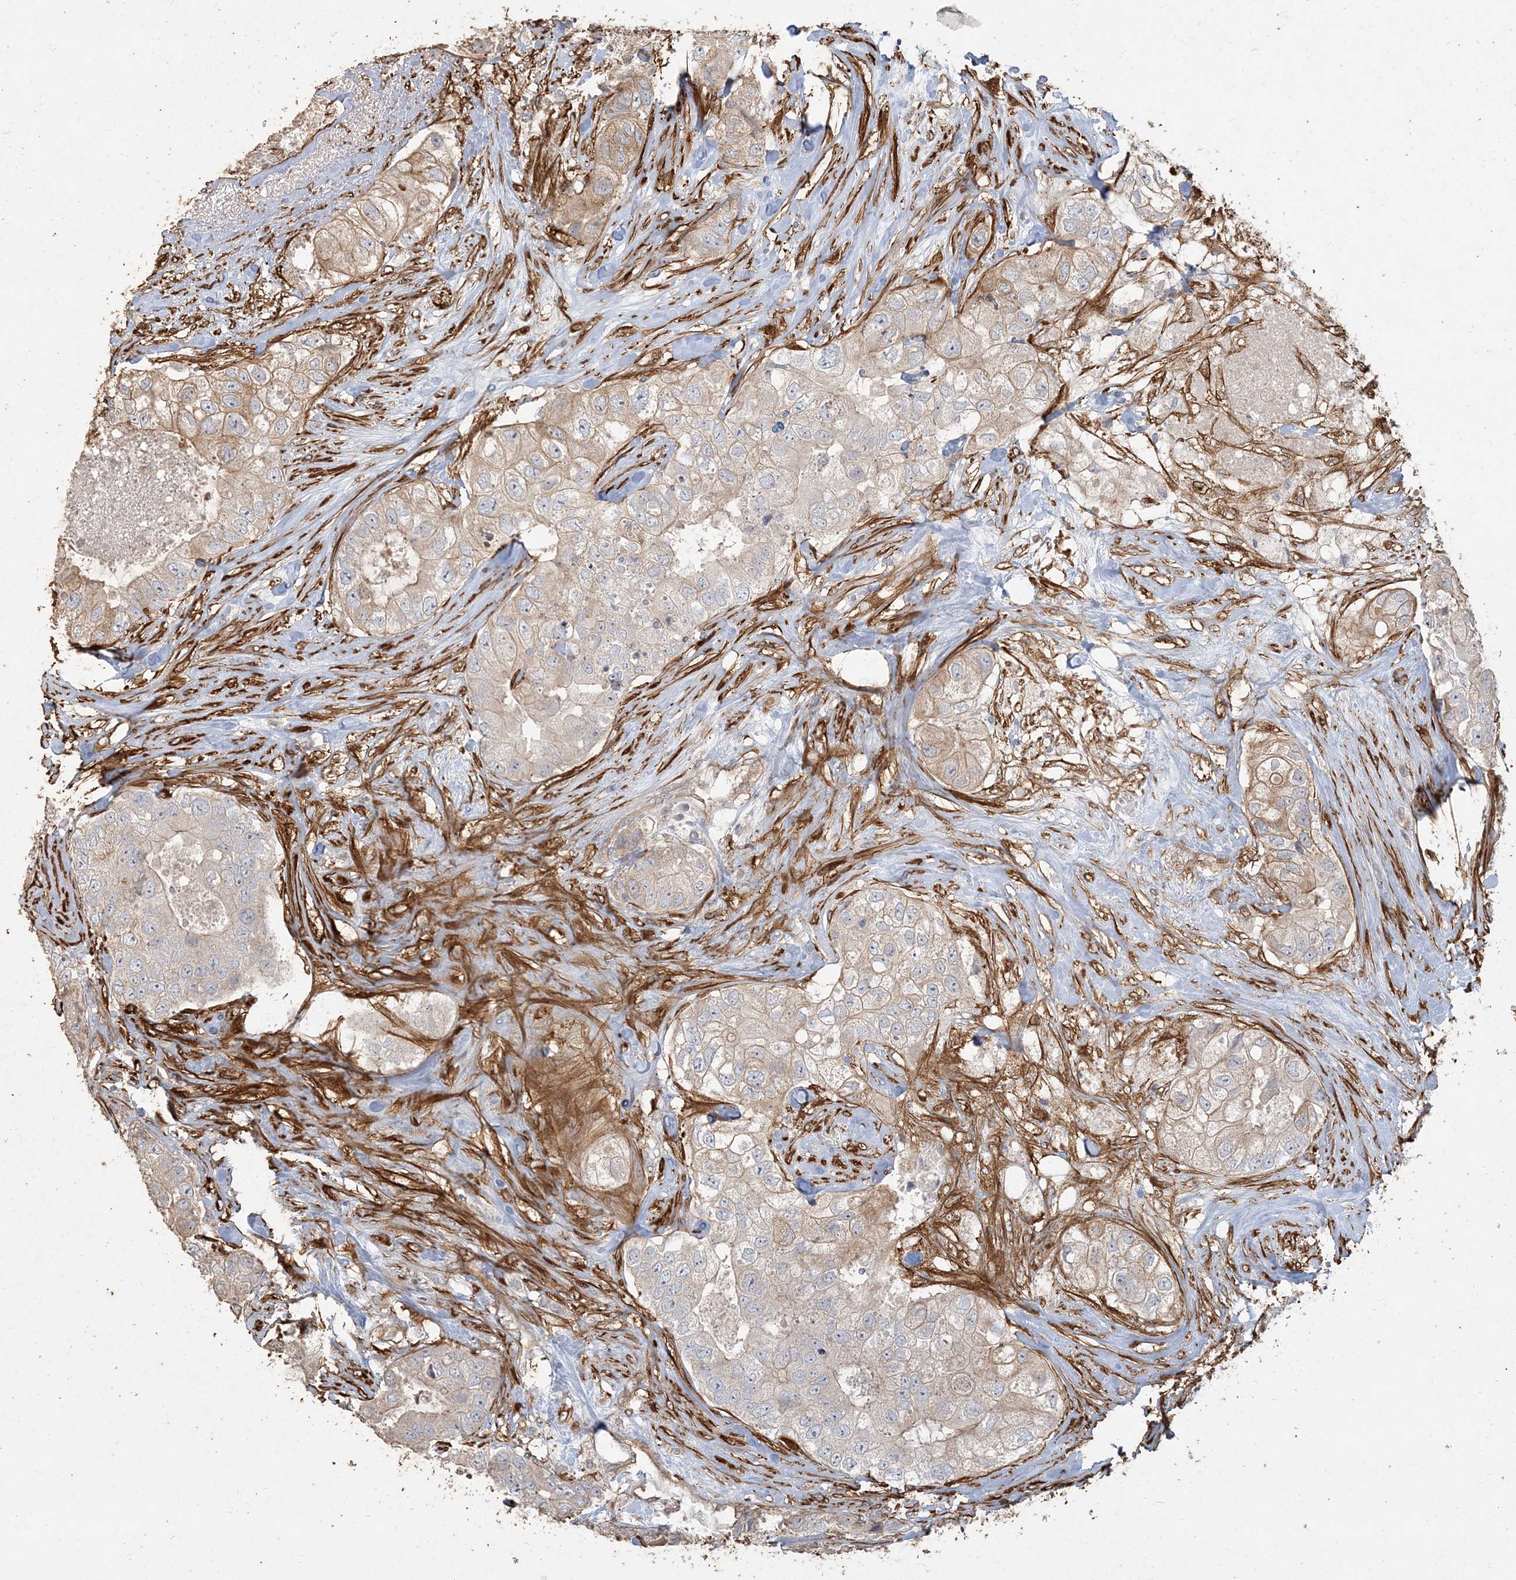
{"staining": {"intensity": "moderate", "quantity": "<25%", "location": "cytoplasmic/membranous"}, "tissue": "breast cancer", "cell_type": "Tumor cells", "image_type": "cancer", "snomed": [{"axis": "morphology", "description": "Duct carcinoma"}, {"axis": "topography", "description": "Breast"}], "caption": "Intraductal carcinoma (breast) stained with a brown dye displays moderate cytoplasmic/membranous positive staining in approximately <25% of tumor cells.", "gene": "RNF145", "patient": {"sex": "female", "age": 62}}